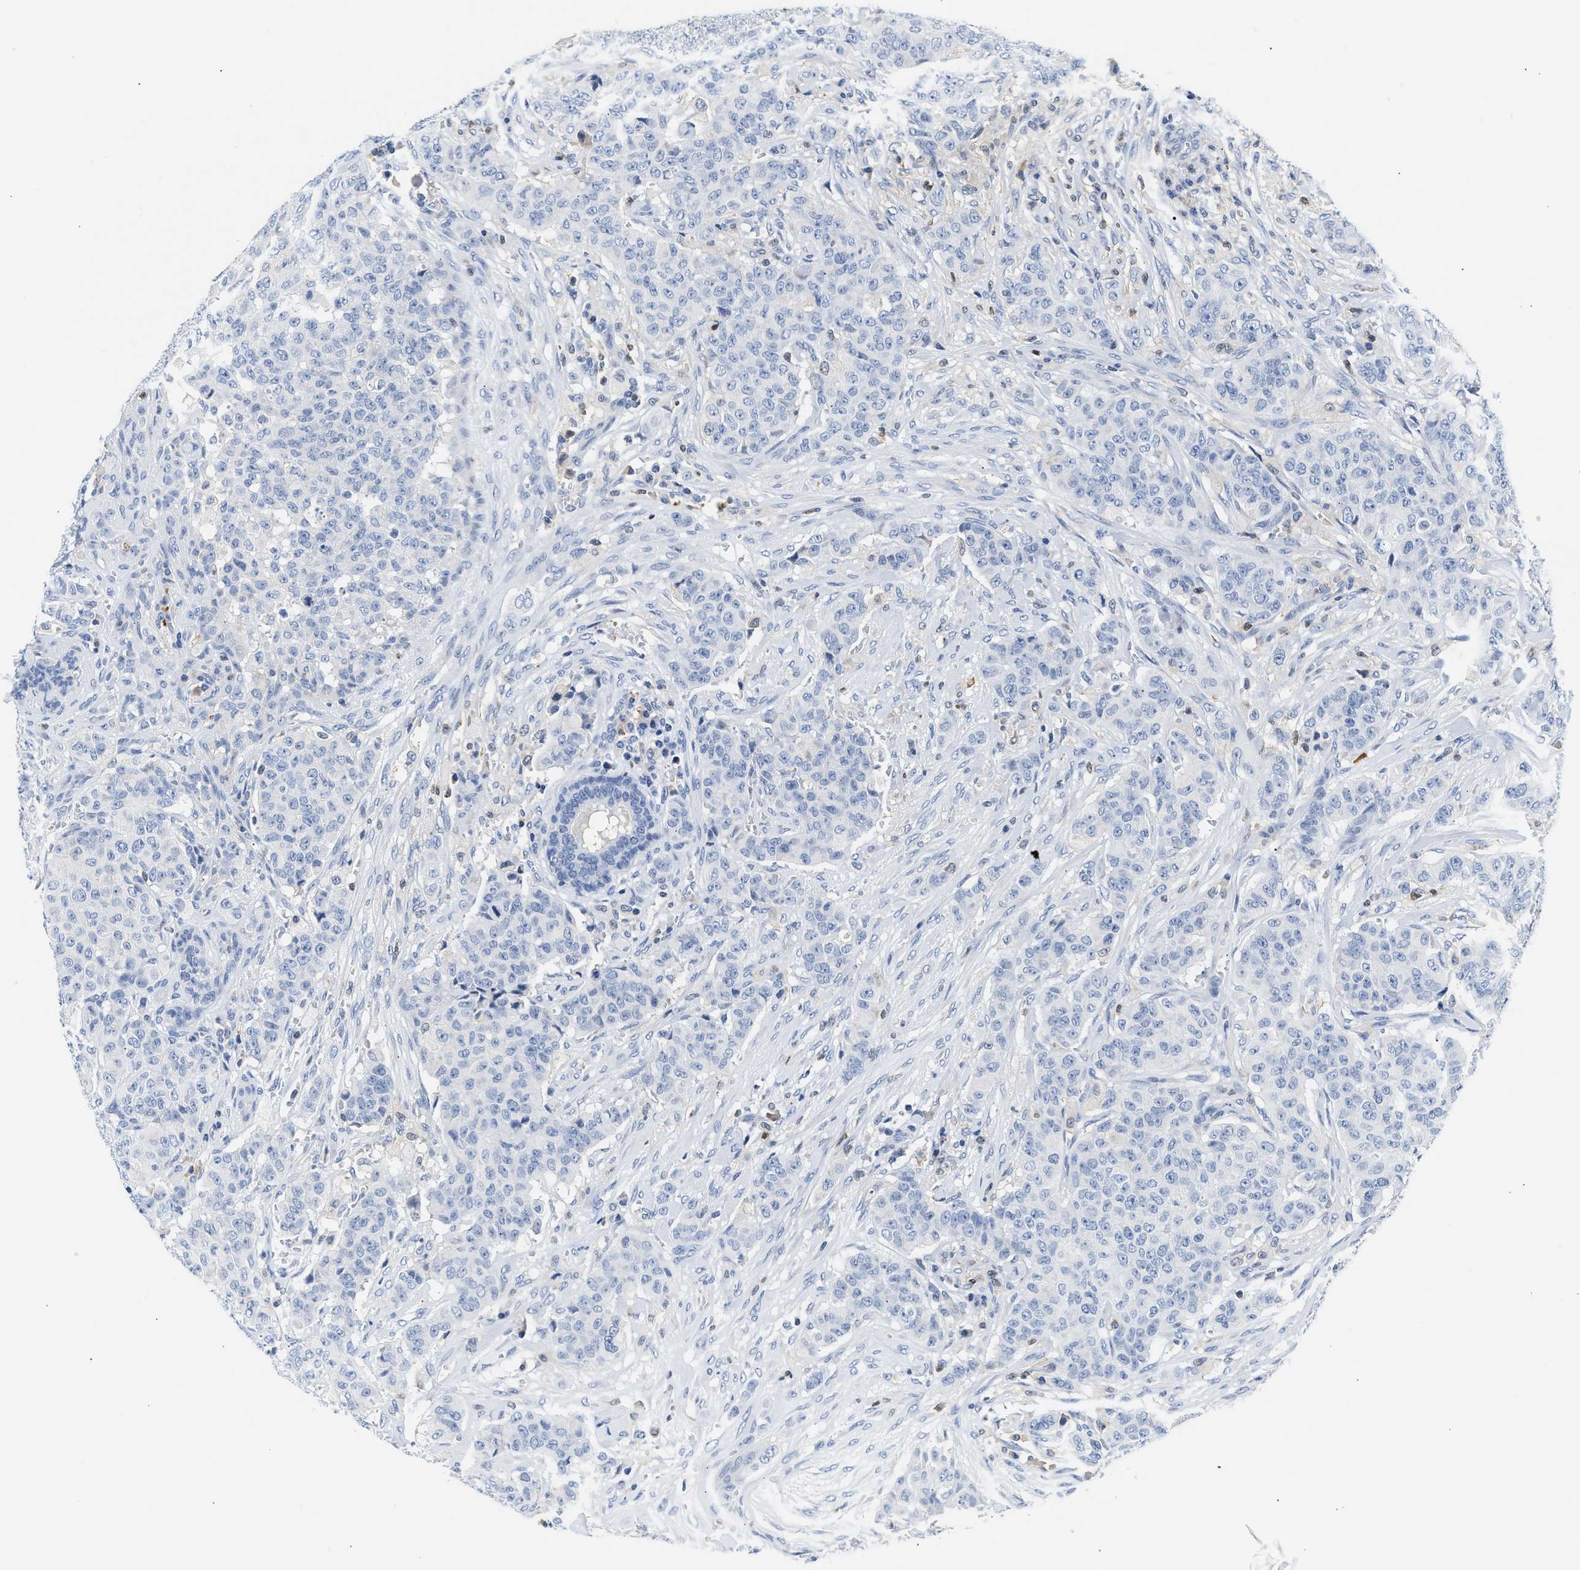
{"staining": {"intensity": "negative", "quantity": "none", "location": "none"}, "tissue": "breast cancer", "cell_type": "Tumor cells", "image_type": "cancer", "snomed": [{"axis": "morphology", "description": "Normal tissue, NOS"}, {"axis": "morphology", "description": "Duct carcinoma"}, {"axis": "topography", "description": "Breast"}], "caption": "There is no significant expression in tumor cells of intraductal carcinoma (breast).", "gene": "SLIT2", "patient": {"sex": "female", "age": 40}}